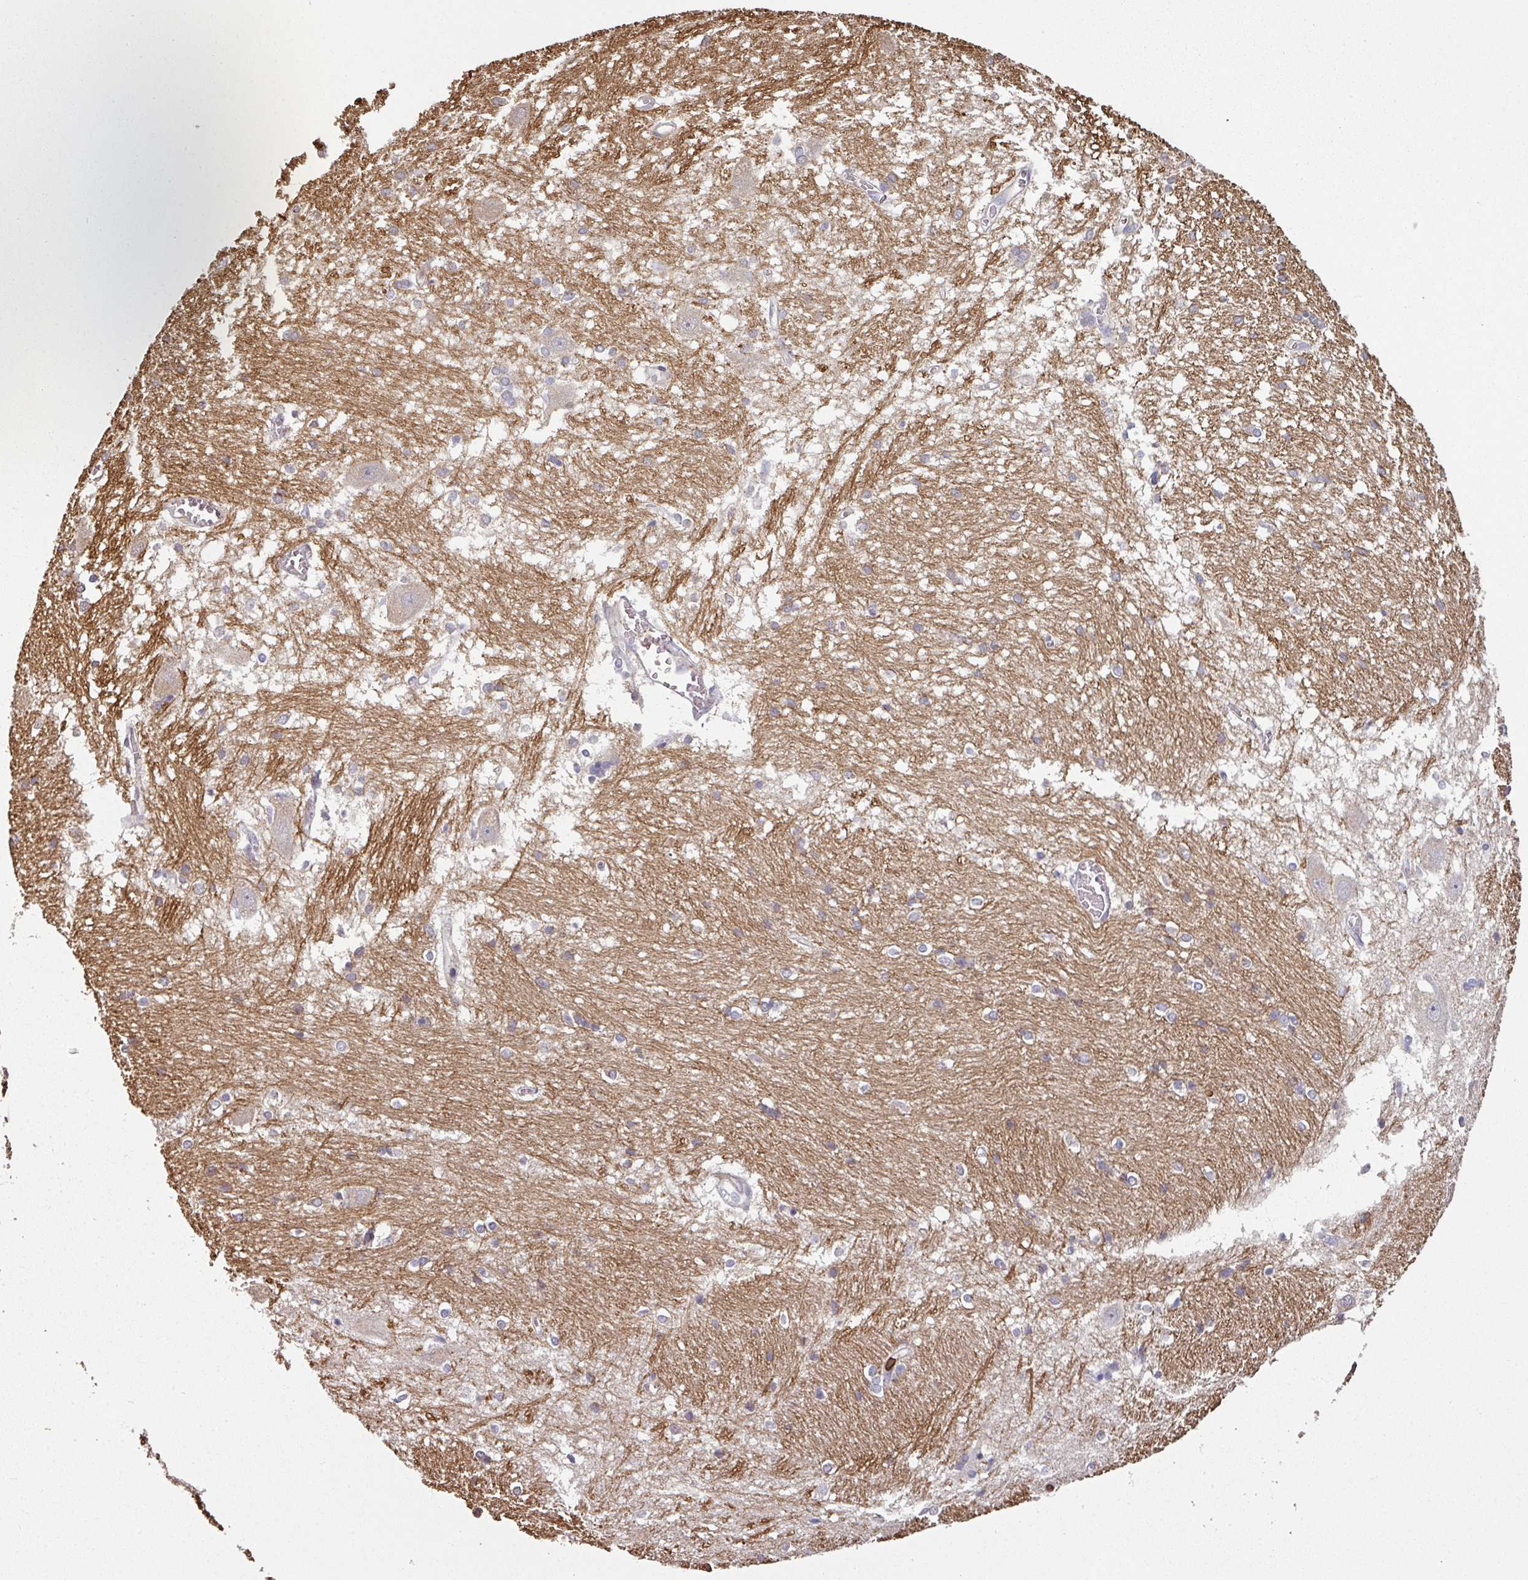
{"staining": {"intensity": "negative", "quantity": "none", "location": "none"}, "tissue": "caudate", "cell_type": "Glial cells", "image_type": "normal", "snomed": [{"axis": "morphology", "description": "Normal tissue, NOS"}, {"axis": "topography", "description": "Lateral ventricle wall"}], "caption": "IHC of normal caudate displays no staining in glial cells.", "gene": "OLFML2B", "patient": {"sex": "male", "age": 37}}